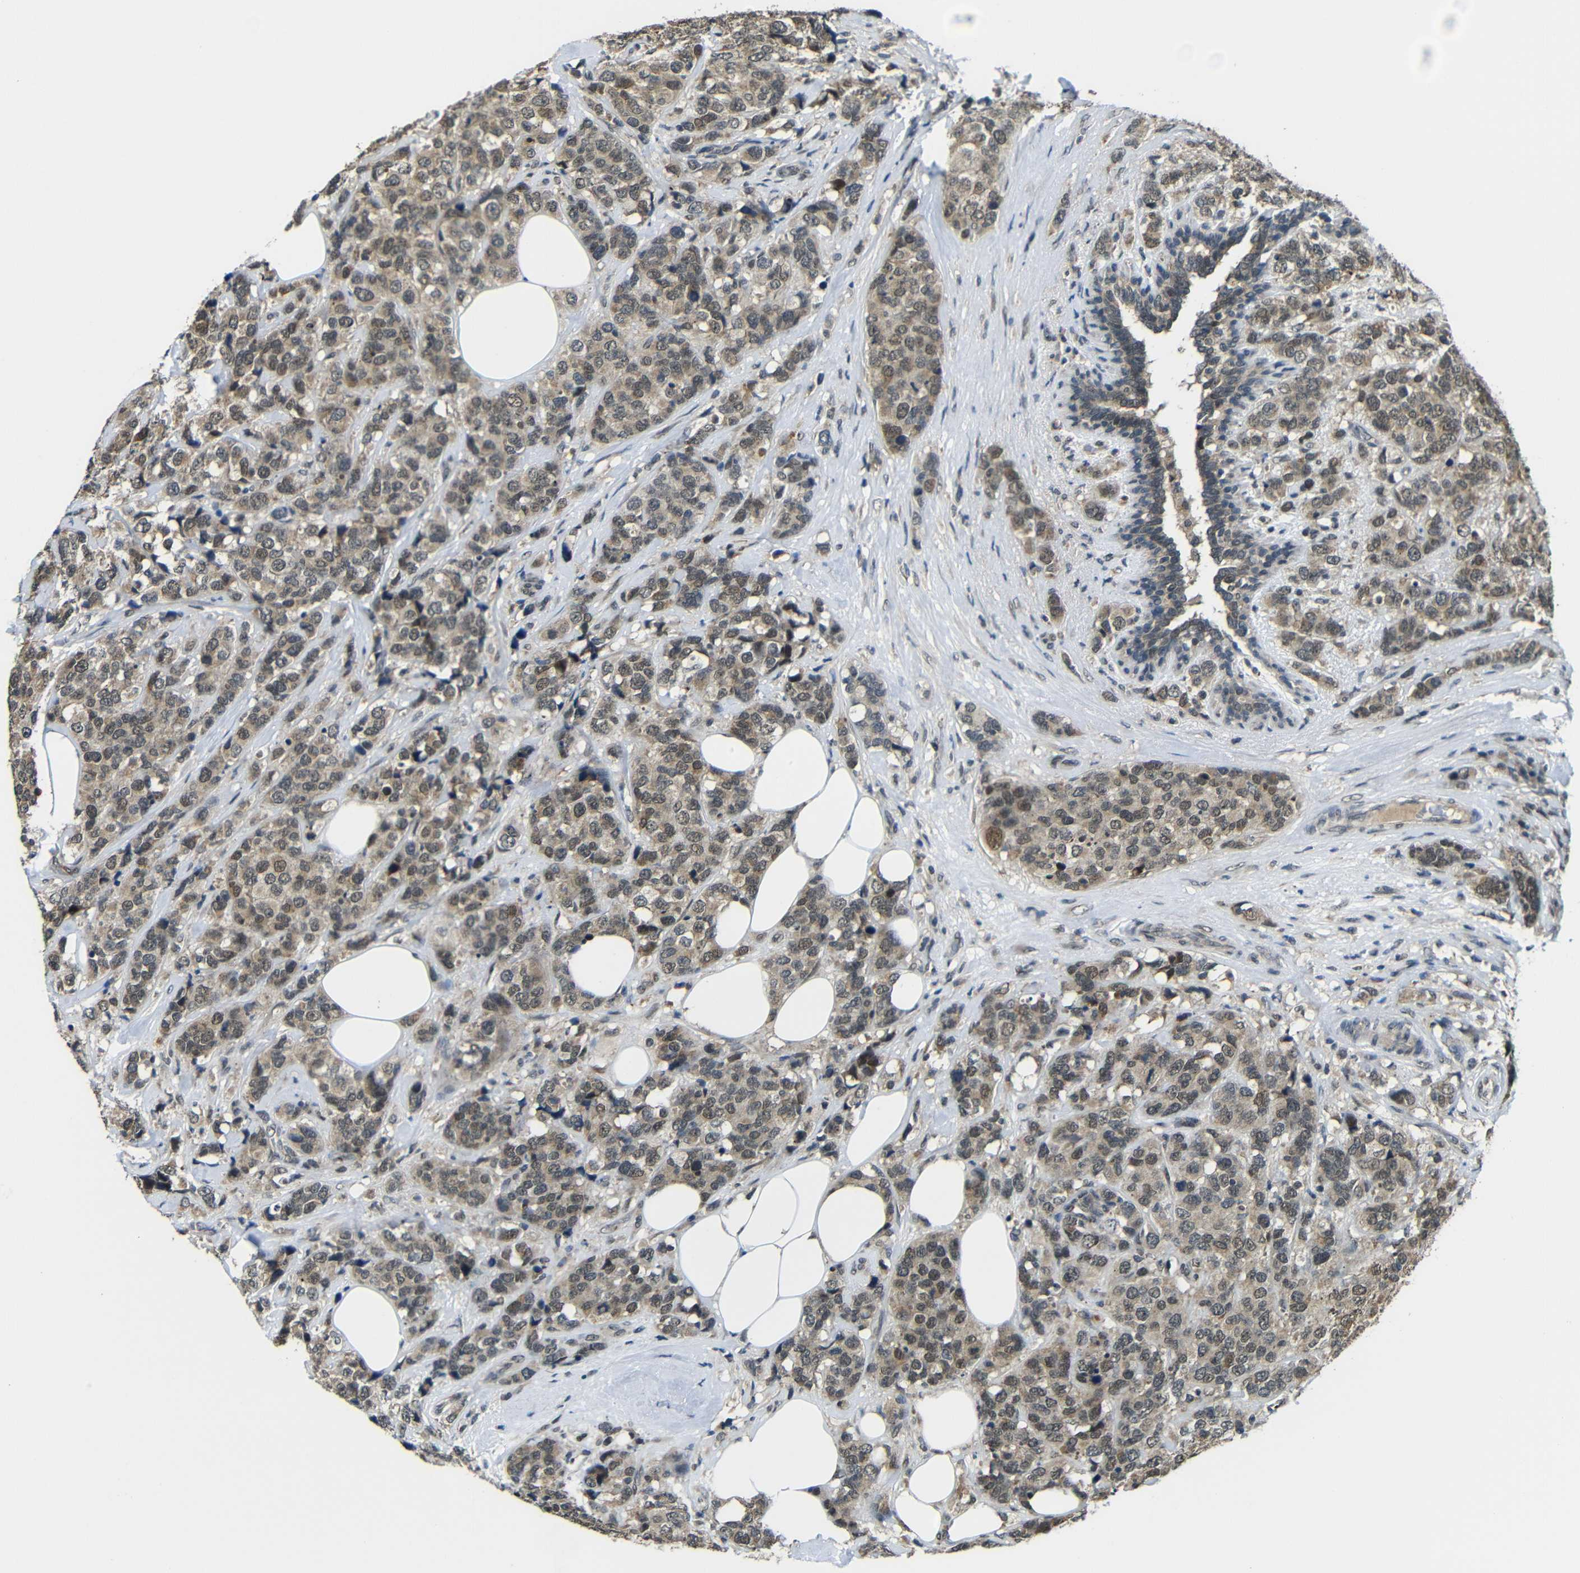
{"staining": {"intensity": "moderate", "quantity": ">75%", "location": "cytoplasmic/membranous"}, "tissue": "breast cancer", "cell_type": "Tumor cells", "image_type": "cancer", "snomed": [{"axis": "morphology", "description": "Lobular carcinoma"}, {"axis": "topography", "description": "Breast"}], "caption": "Immunohistochemistry (IHC) micrograph of neoplastic tissue: lobular carcinoma (breast) stained using immunohistochemistry shows medium levels of moderate protein expression localized specifically in the cytoplasmic/membranous of tumor cells, appearing as a cytoplasmic/membranous brown color.", "gene": "FAM172A", "patient": {"sex": "female", "age": 59}}